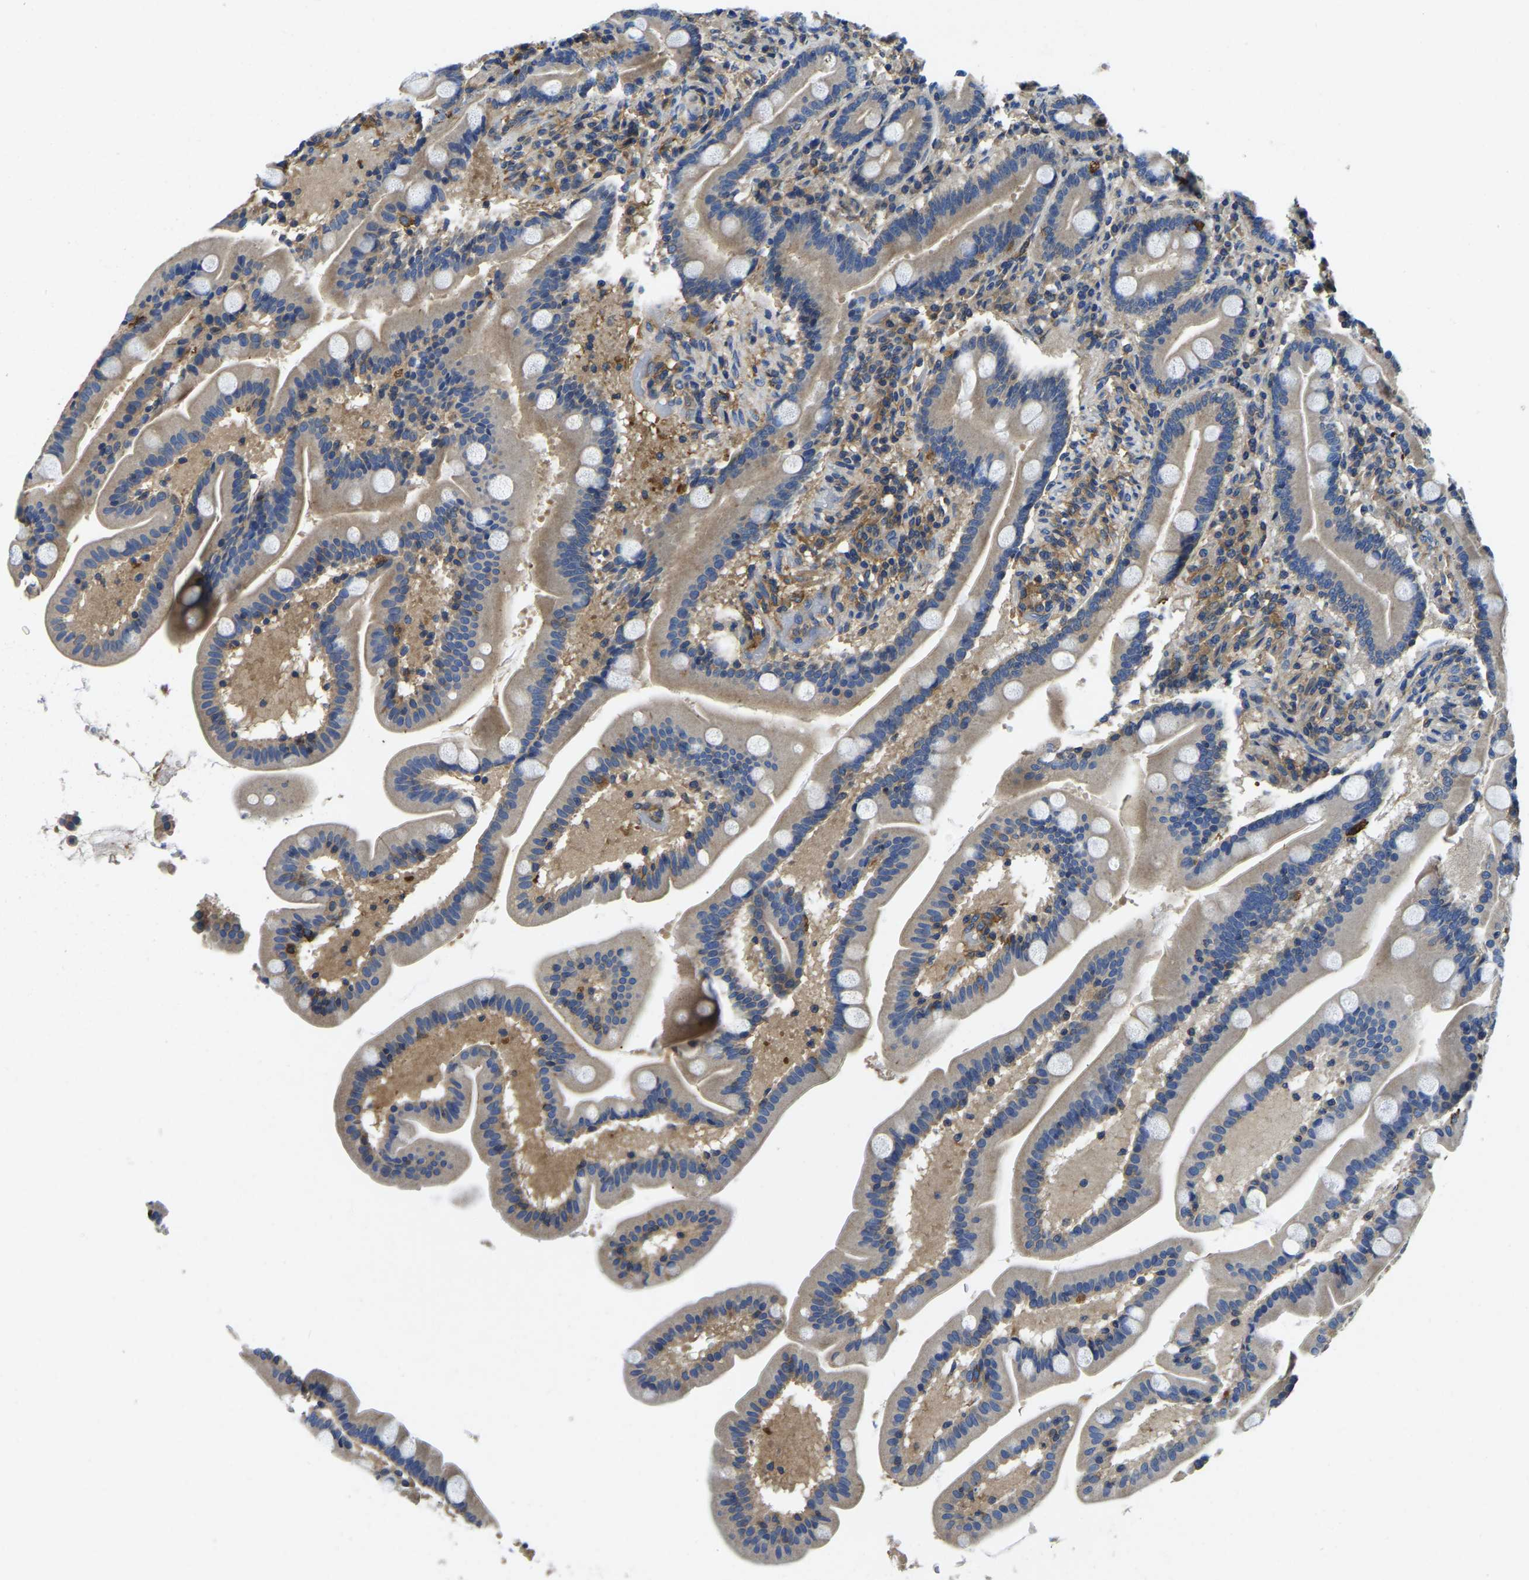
{"staining": {"intensity": "weak", "quantity": ">75%", "location": "cytoplasmic/membranous"}, "tissue": "duodenum", "cell_type": "Glandular cells", "image_type": "normal", "snomed": [{"axis": "morphology", "description": "Normal tissue, NOS"}, {"axis": "topography", "description": "Duodenum"}], "caption": "Human duodenum stained with a brown dye demonstrates weak cytoplasmic/membranous positive positivity in approximately >75% of glandular cells.", "gene": "STAT2", "patient": {"sex": "male", "age": 54}}